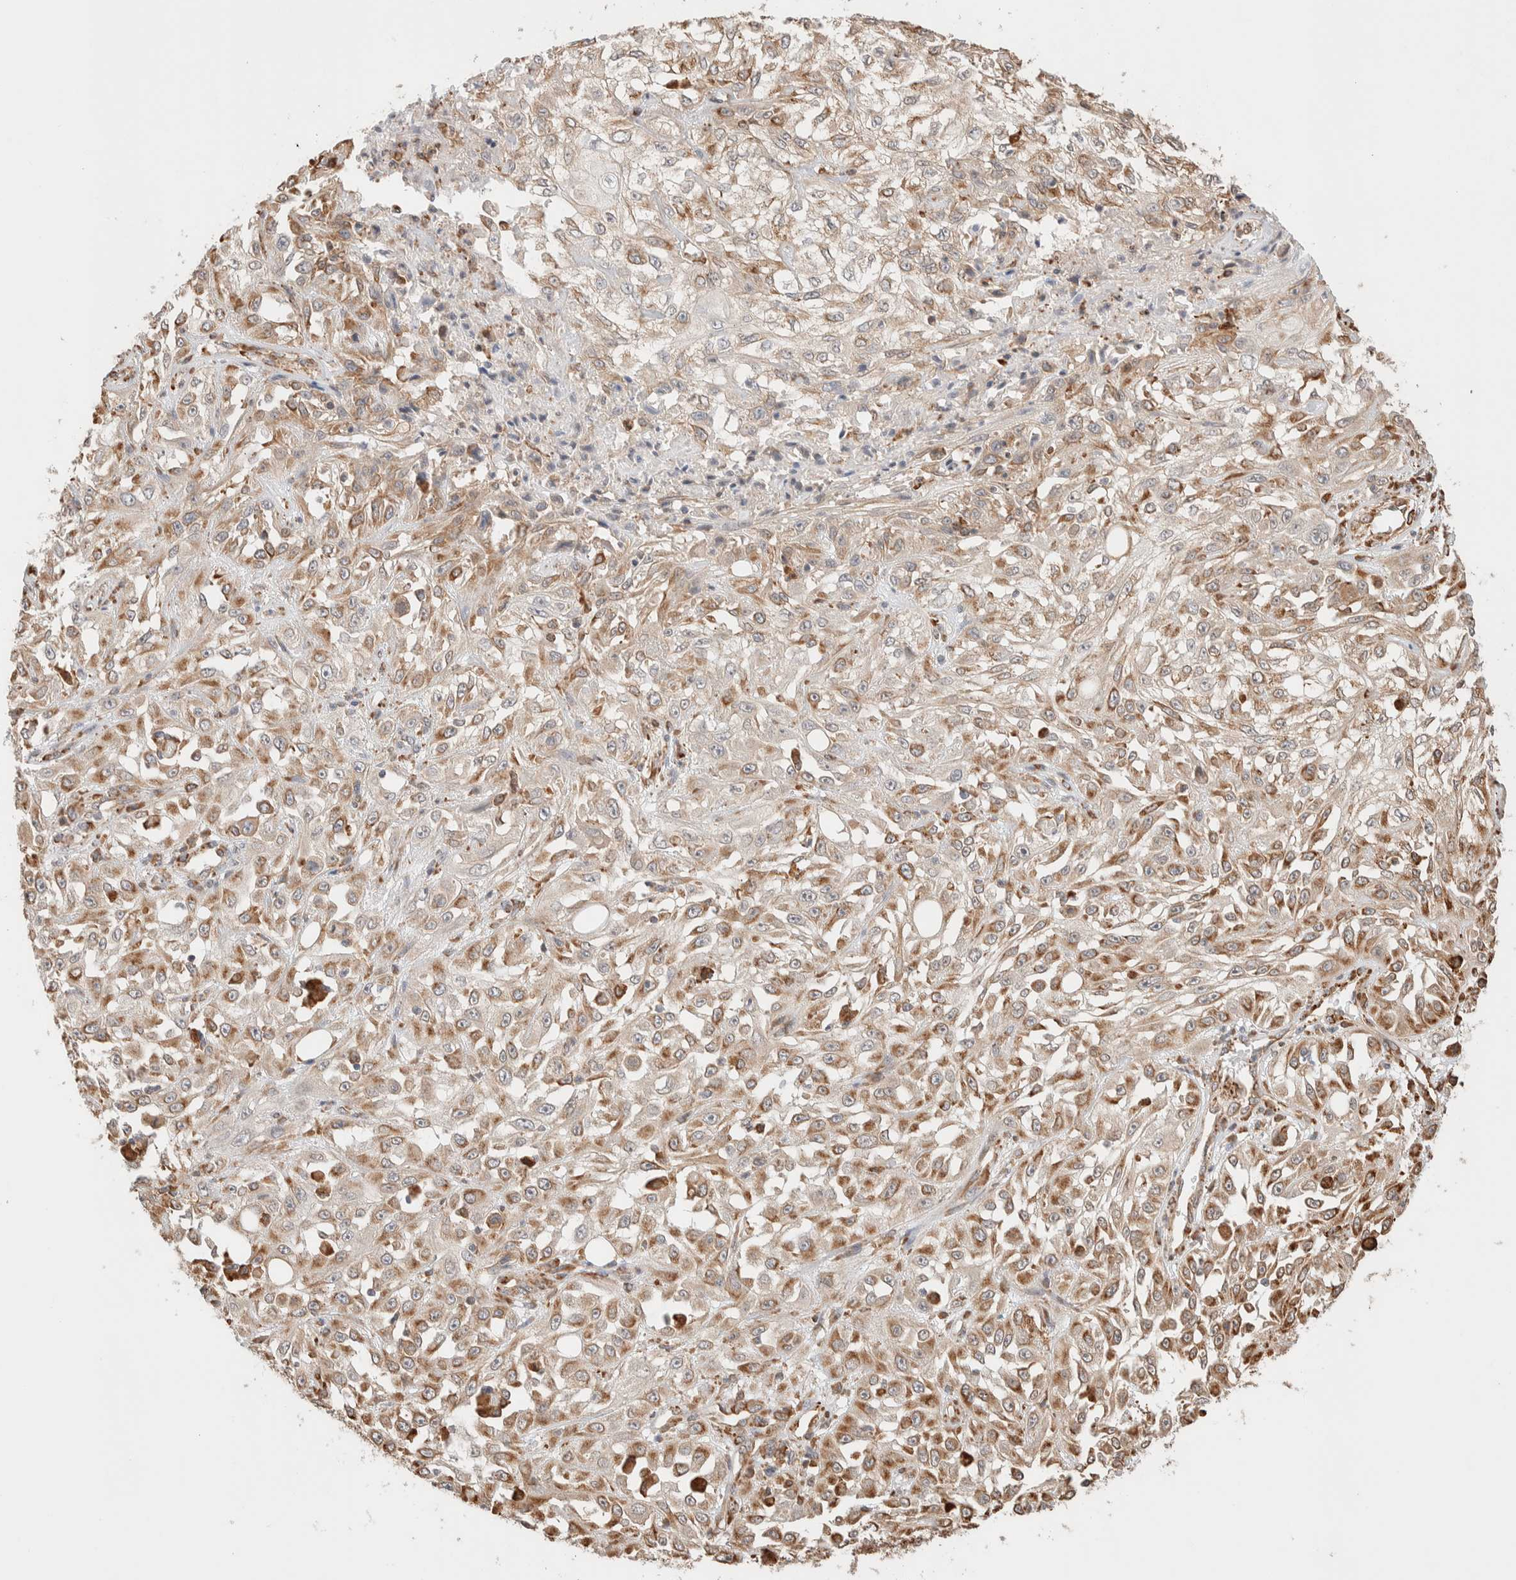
{"staining": {"intensity": "moderate", "quantity": "25%-75%", "location": "cytoplasmic/membranous"}, "tissue": "skin cancer", "cell_type": "Tumor cells", "image_type": "cancer", "snomed": [{"axis": "morphology", "description": "Squamous cell carcinoma, NOS"}, {"axis": "morphology", "description": "Squamous cell carcinoma, metastatic, NOS"}, {"axis": "topography", "description": "Skin"}, {"axis": "topography", "description": "Lymph node"}], "caption": "DAB (3,3'-diaminobenzidine) immunohistochemical staining of human skin squamous cell carcinoma exhibits moderate cytoplasmic/membranous protein positivity in about 25%-75% of tumor cells.", "gene": "INTS1", "patient": {"sex": "male", "age": 75}}